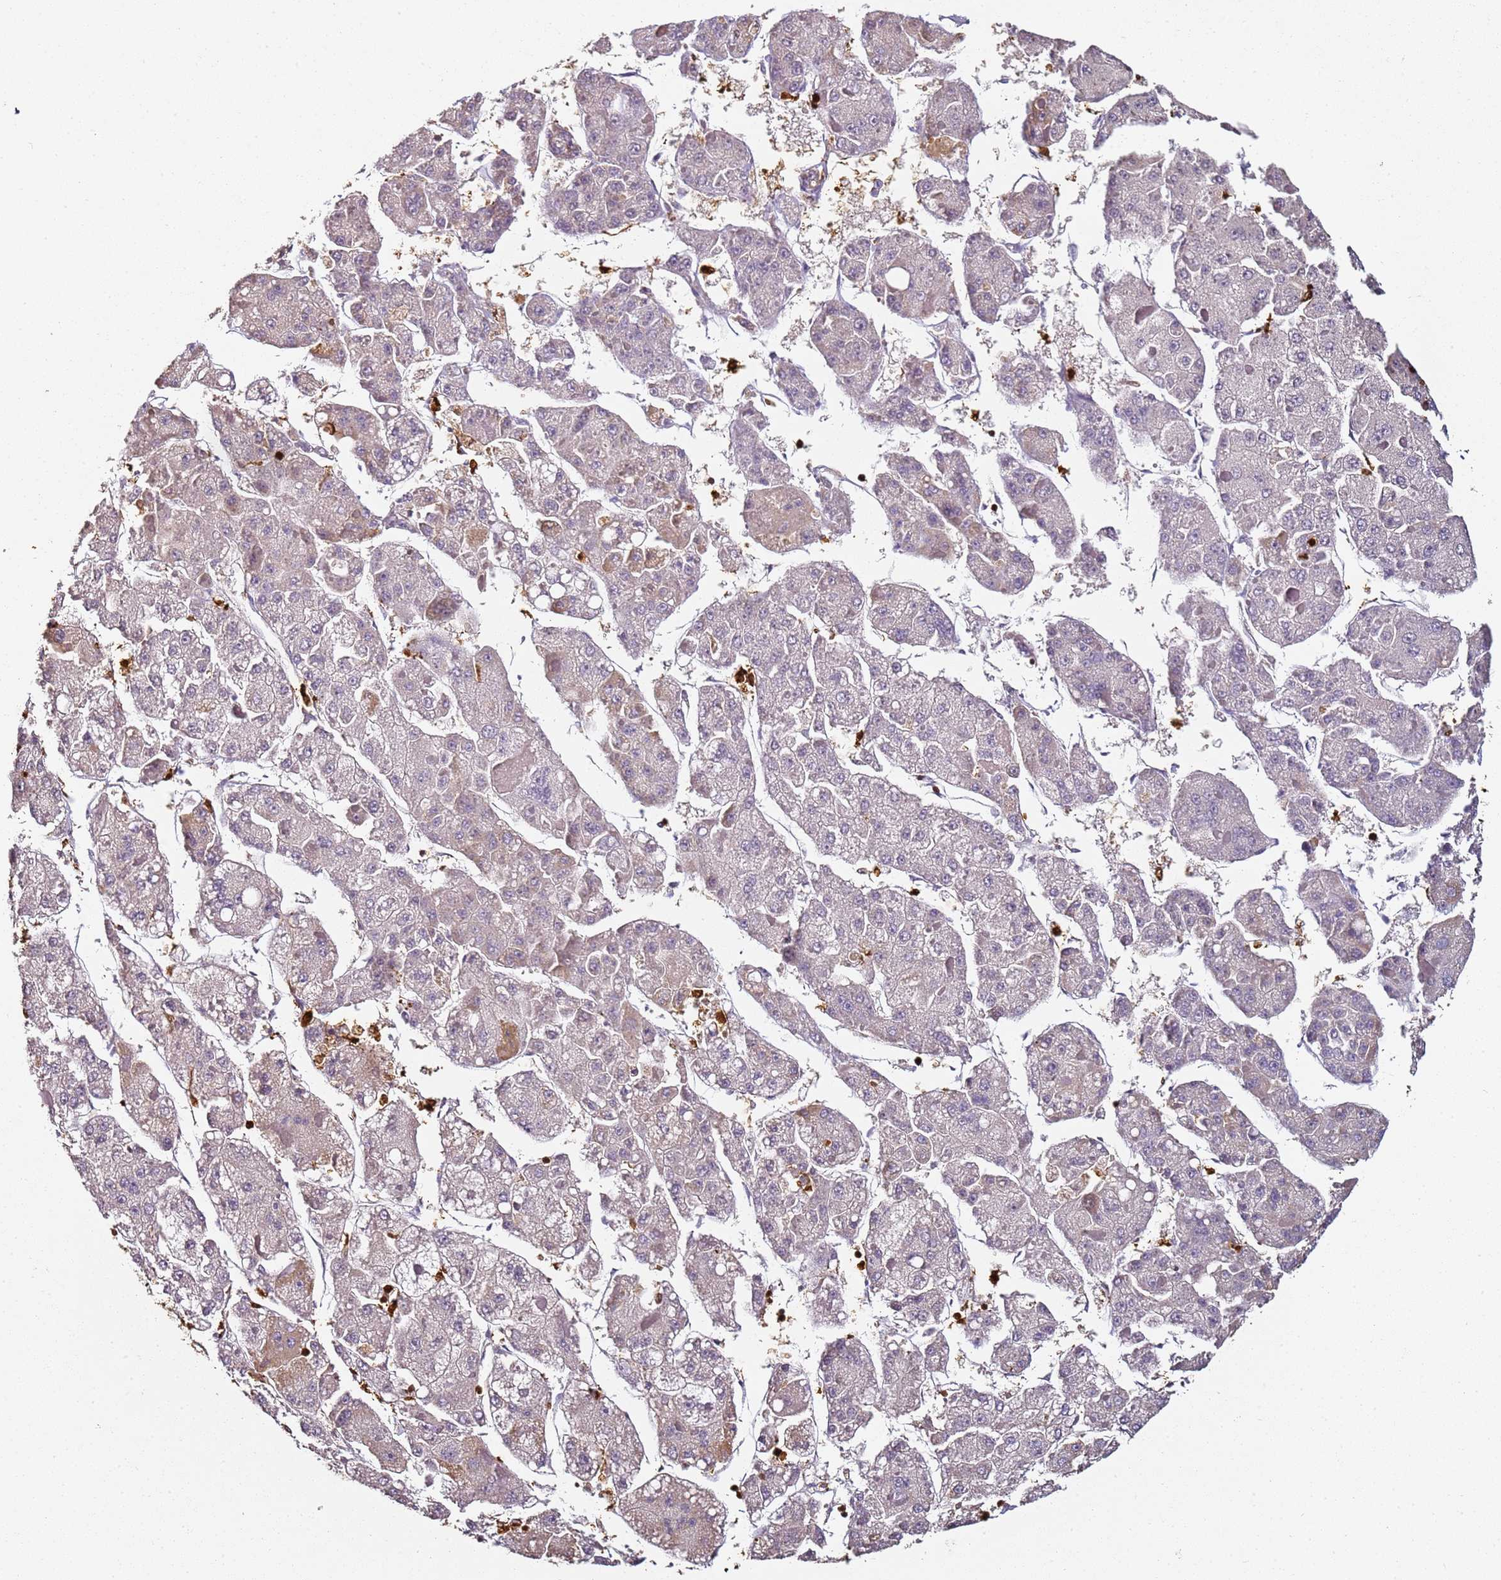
{"staining": {"intensity": "negative", "quantity": "none", "location": "none"}, "tissue": "liver cancer", "cell_type": "Tumor cells", "image_type": "cancer", "snomed": [{"axis": "morphology", "description": "Carcinoma, Hepatocellular, NOS"}, {"axis": "topography", "description": "Liver"}], "caption": "This micrograph is of liver cancer (hepatocellular carcinoma) stained with IHC to label a protein in brown with the nuclei are counter-stained blue. There is no expression in tumor cells.", "gene": "S100A4", "patient": {"sex": "female", "age": 73}}